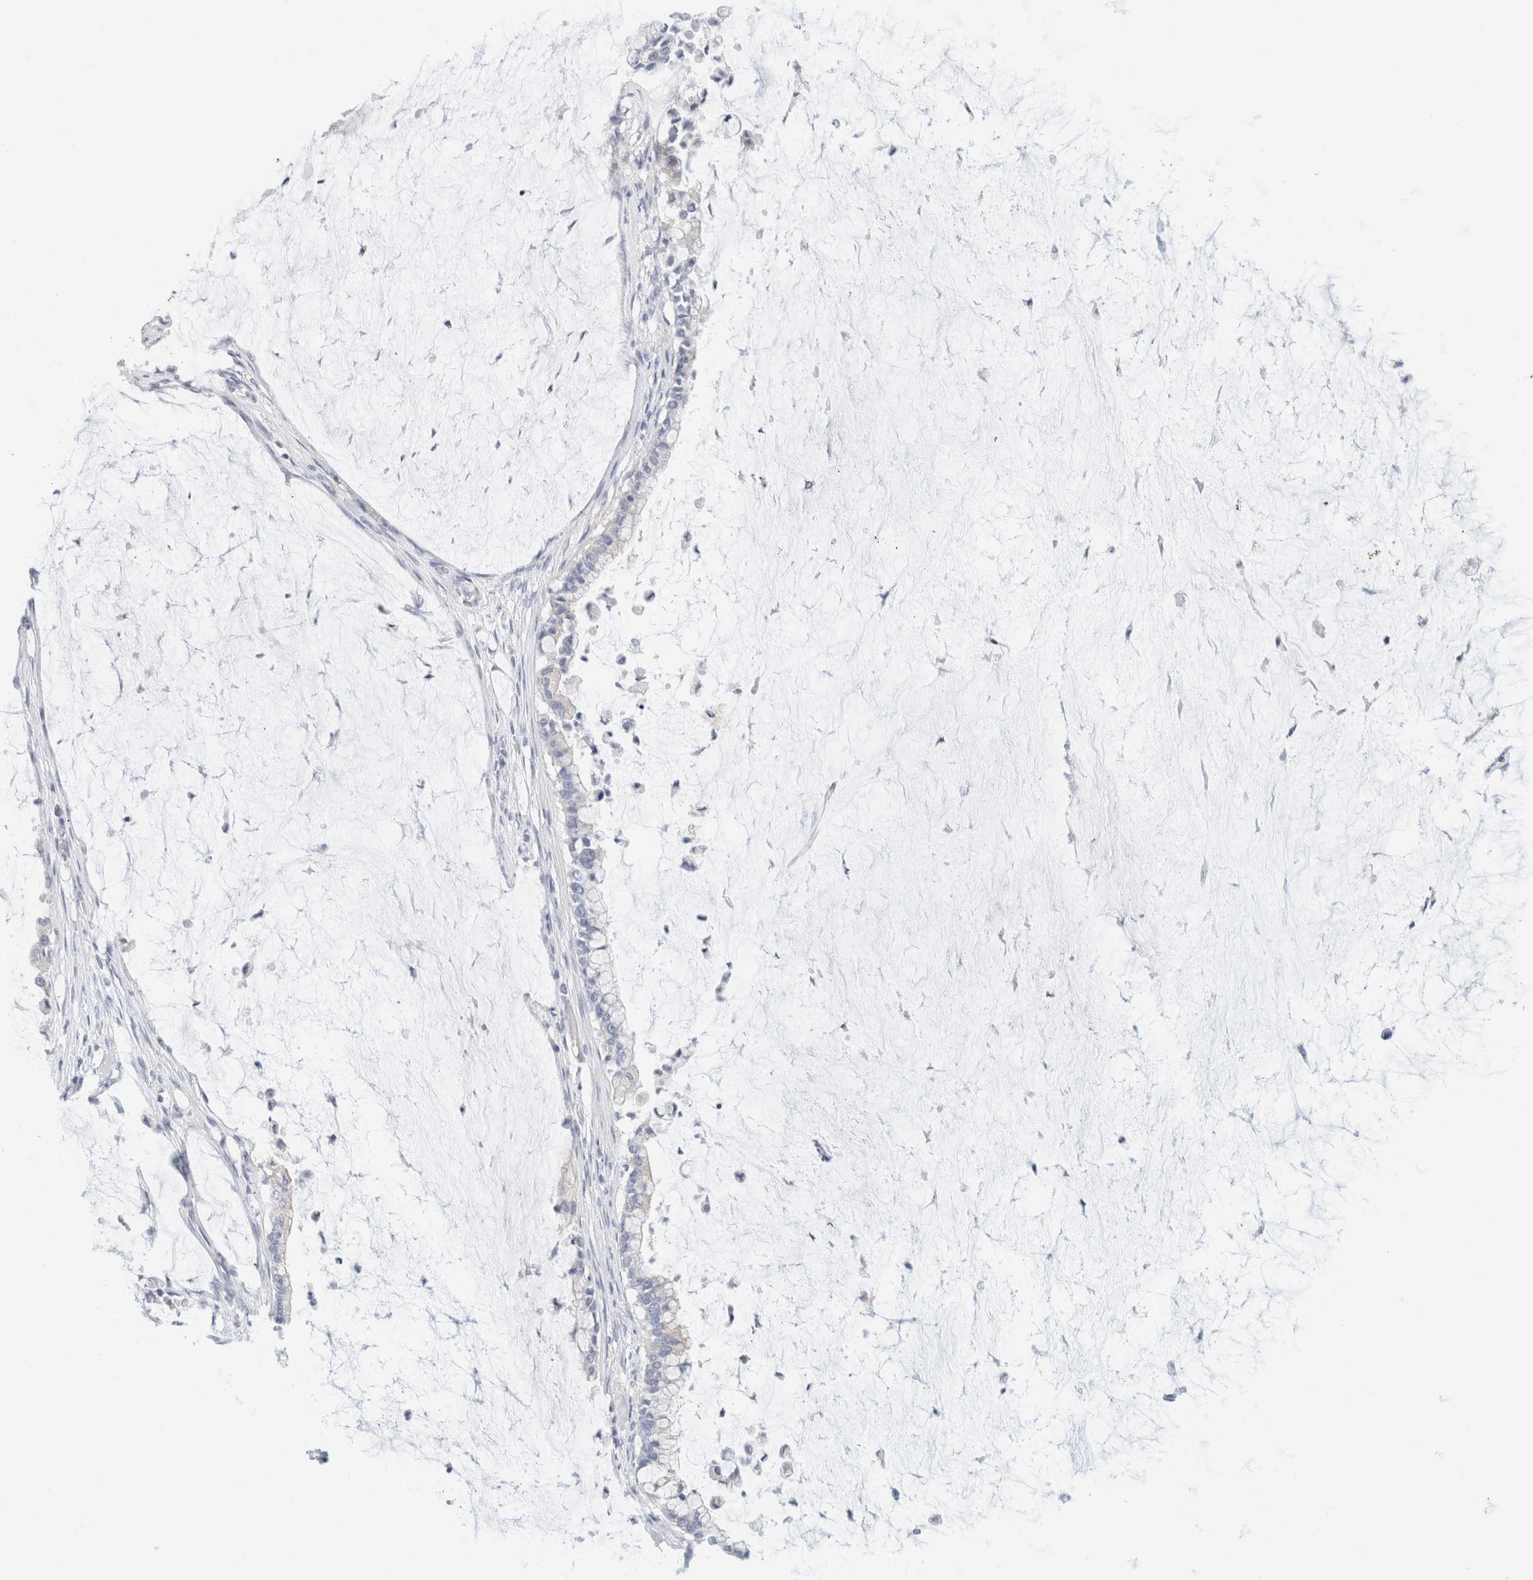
{"staining": {"intensity": "negative", "quantity": "none", "location": "none"}, "tissue": "pancreatic cancer", "cell_type": "Tumor cells", "image_type": "cancer", "snomed": [{"axis": "morphology", "description": "Adenocarcinoma, NOS"}, {"axis": "topography", "description": "Pancreas"}], "caption": "High power microscopy image of an IHC image of pancreatic adenocarcinoma, revealing no significant staining in tumor cells.", "gene": "KRT20", "patient": {"sex": "male", "age": 41}}